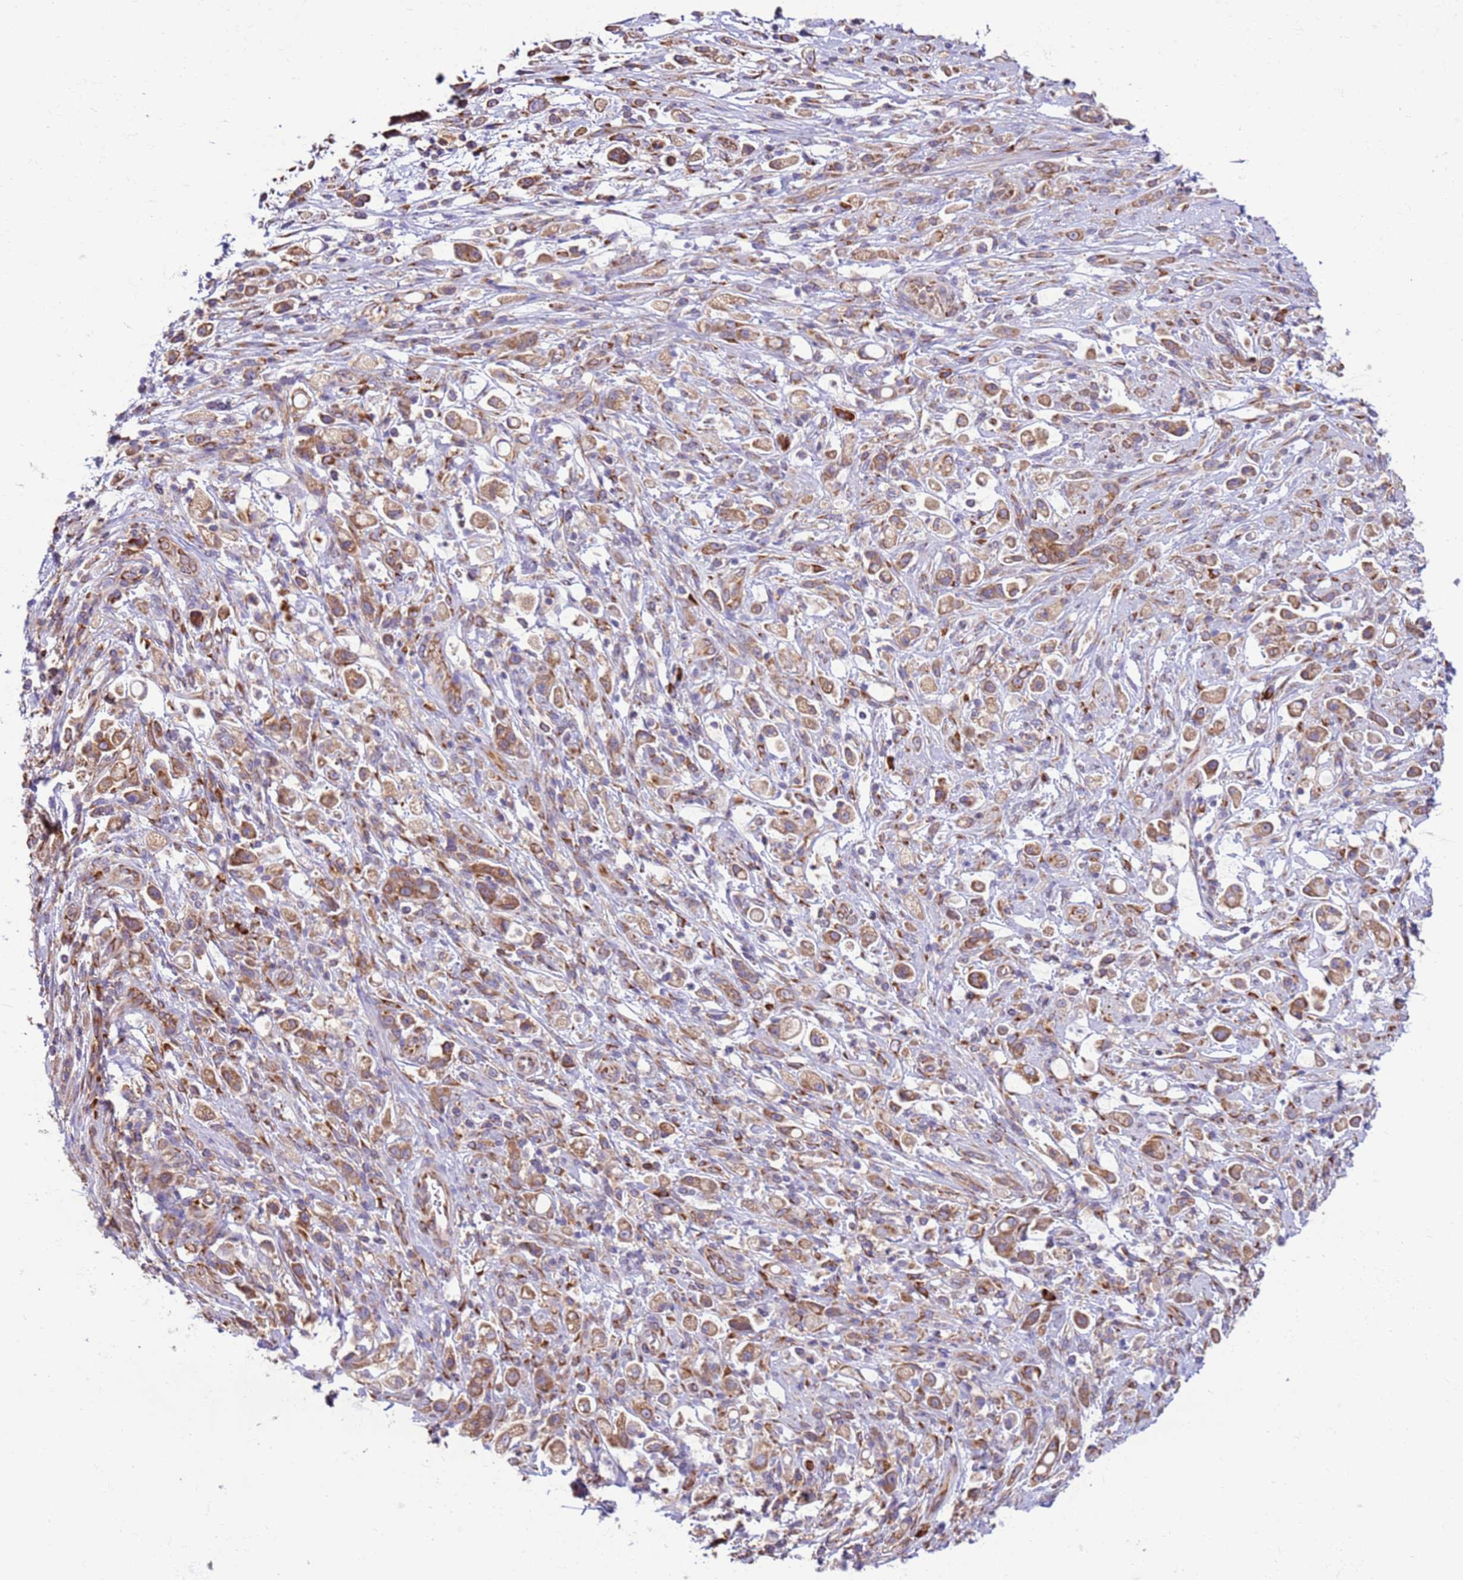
{"staining": {"intensity": "moderate", "quantity": ">75%", "location": "cytoplasmic/membranous"}, "tissue": "stomach cancer", "cell_type": "Tumor cells", "image_type": "cancer", "snomed": [{"axis": "morphology", "description": "Adenocarcinoma, NOS"}, {"axis": "topography", "description": "Stomach"}], "caption": "The micrograph displays a brown stain indicating the presence of a protein in the cytoplasmic/membranous of tumor cells in stomach cancer.", "gene": "VARS1", "patient": {"sex": "female", "age": 60}}